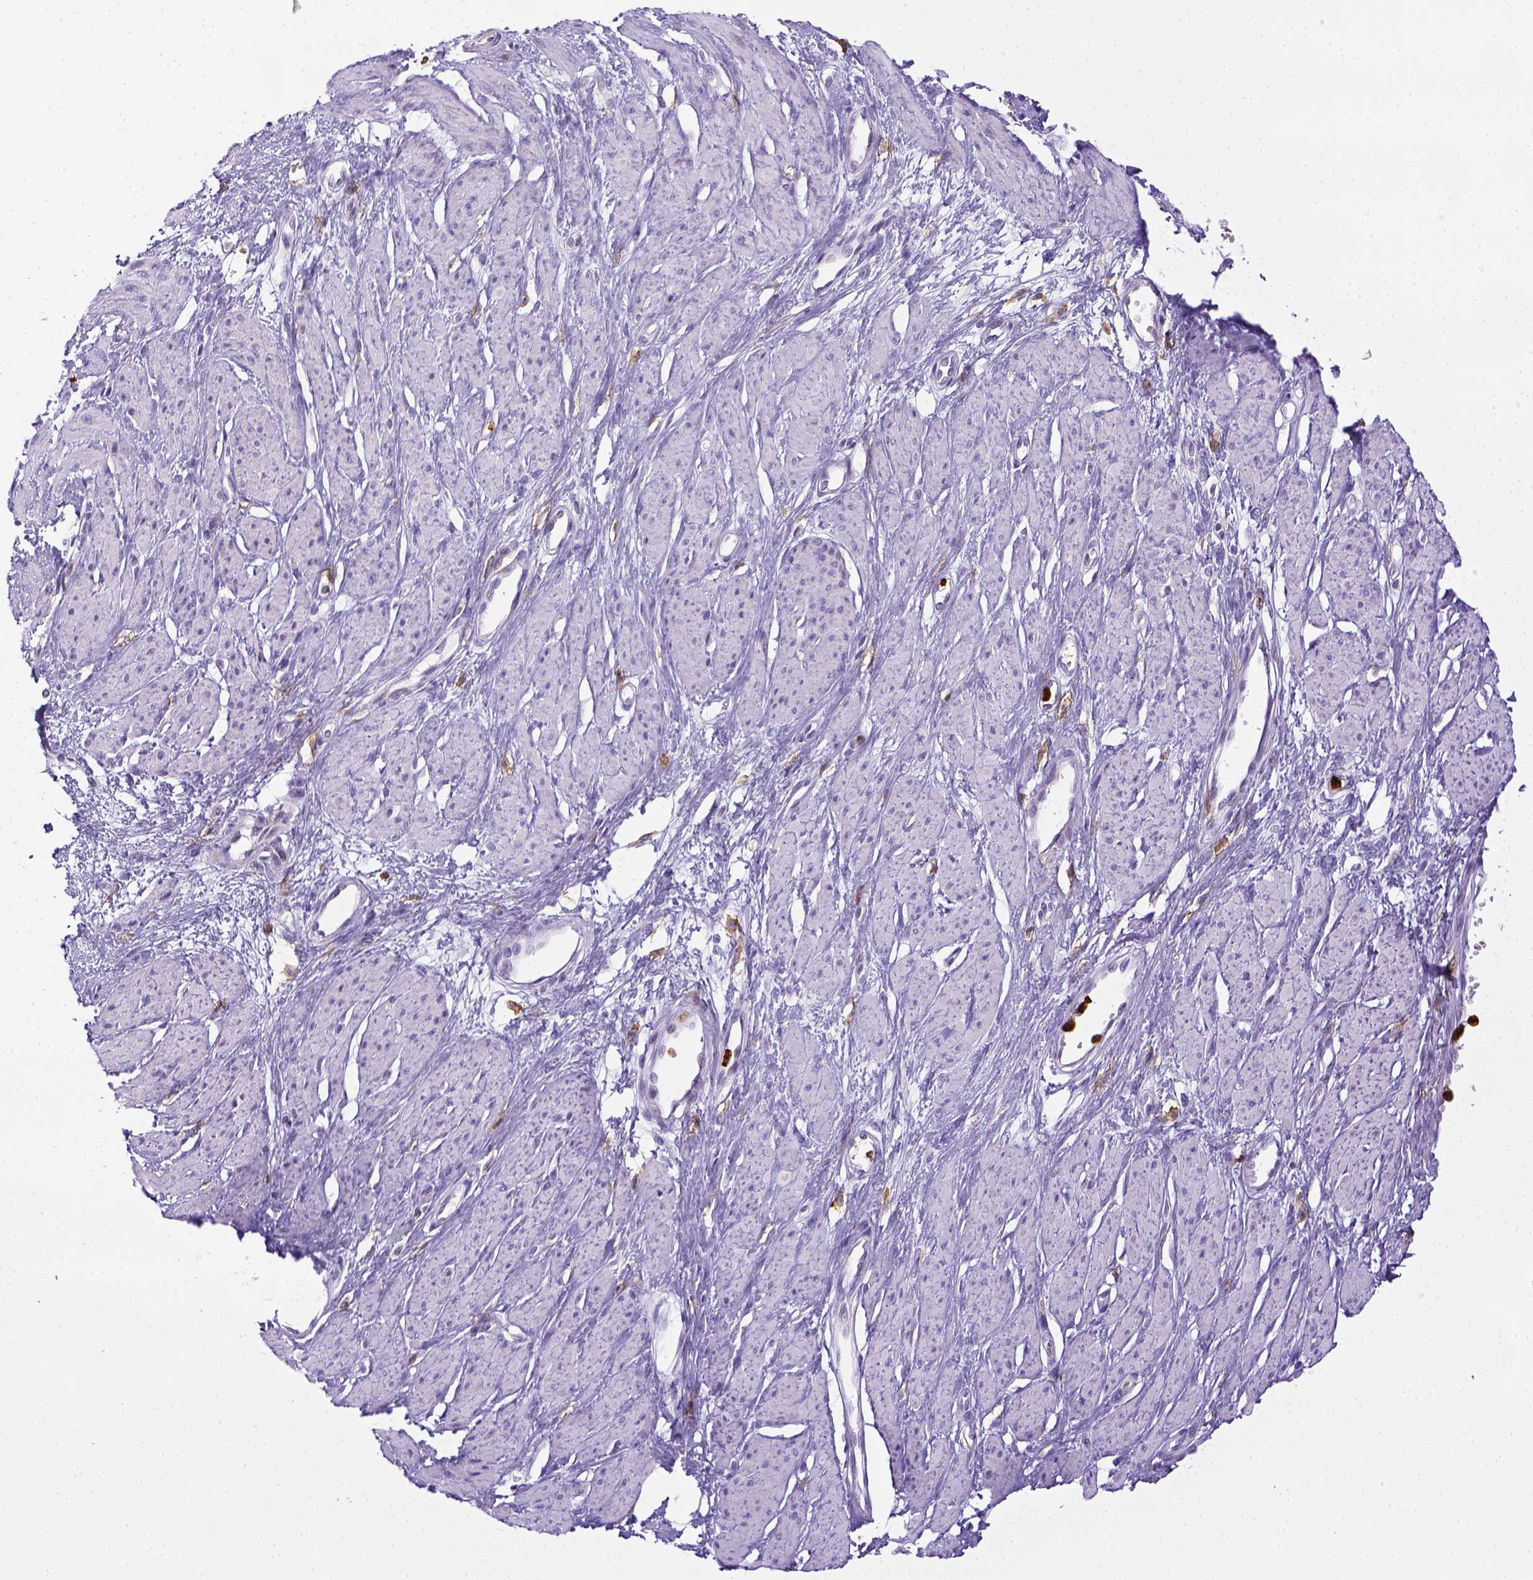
{"staining": {"intensity": "negative", "quantity": "none", "location": "none"}, "tissue": "smooth muscle", "cell_type": "Smooth muscle cells", "image_type": "normal", "snomed": [{"axis": "morphology", "description": "Normal tissue, NOS"}, {"axis": "topography", "description": "Smooth muscle"}, {"axis": "topography", "description": "Uterus"}], "caption": "Immunohistochemistry of normal smooth muscle demonstrates no expression in smooth muscle cells. (DAB (3,3'-diaminobenzidine) immunohistochemistry (IHC) with hematoxylin counter stain).", "gene": "ITGAM", "patient": {"sex": "female", "age": 39}}